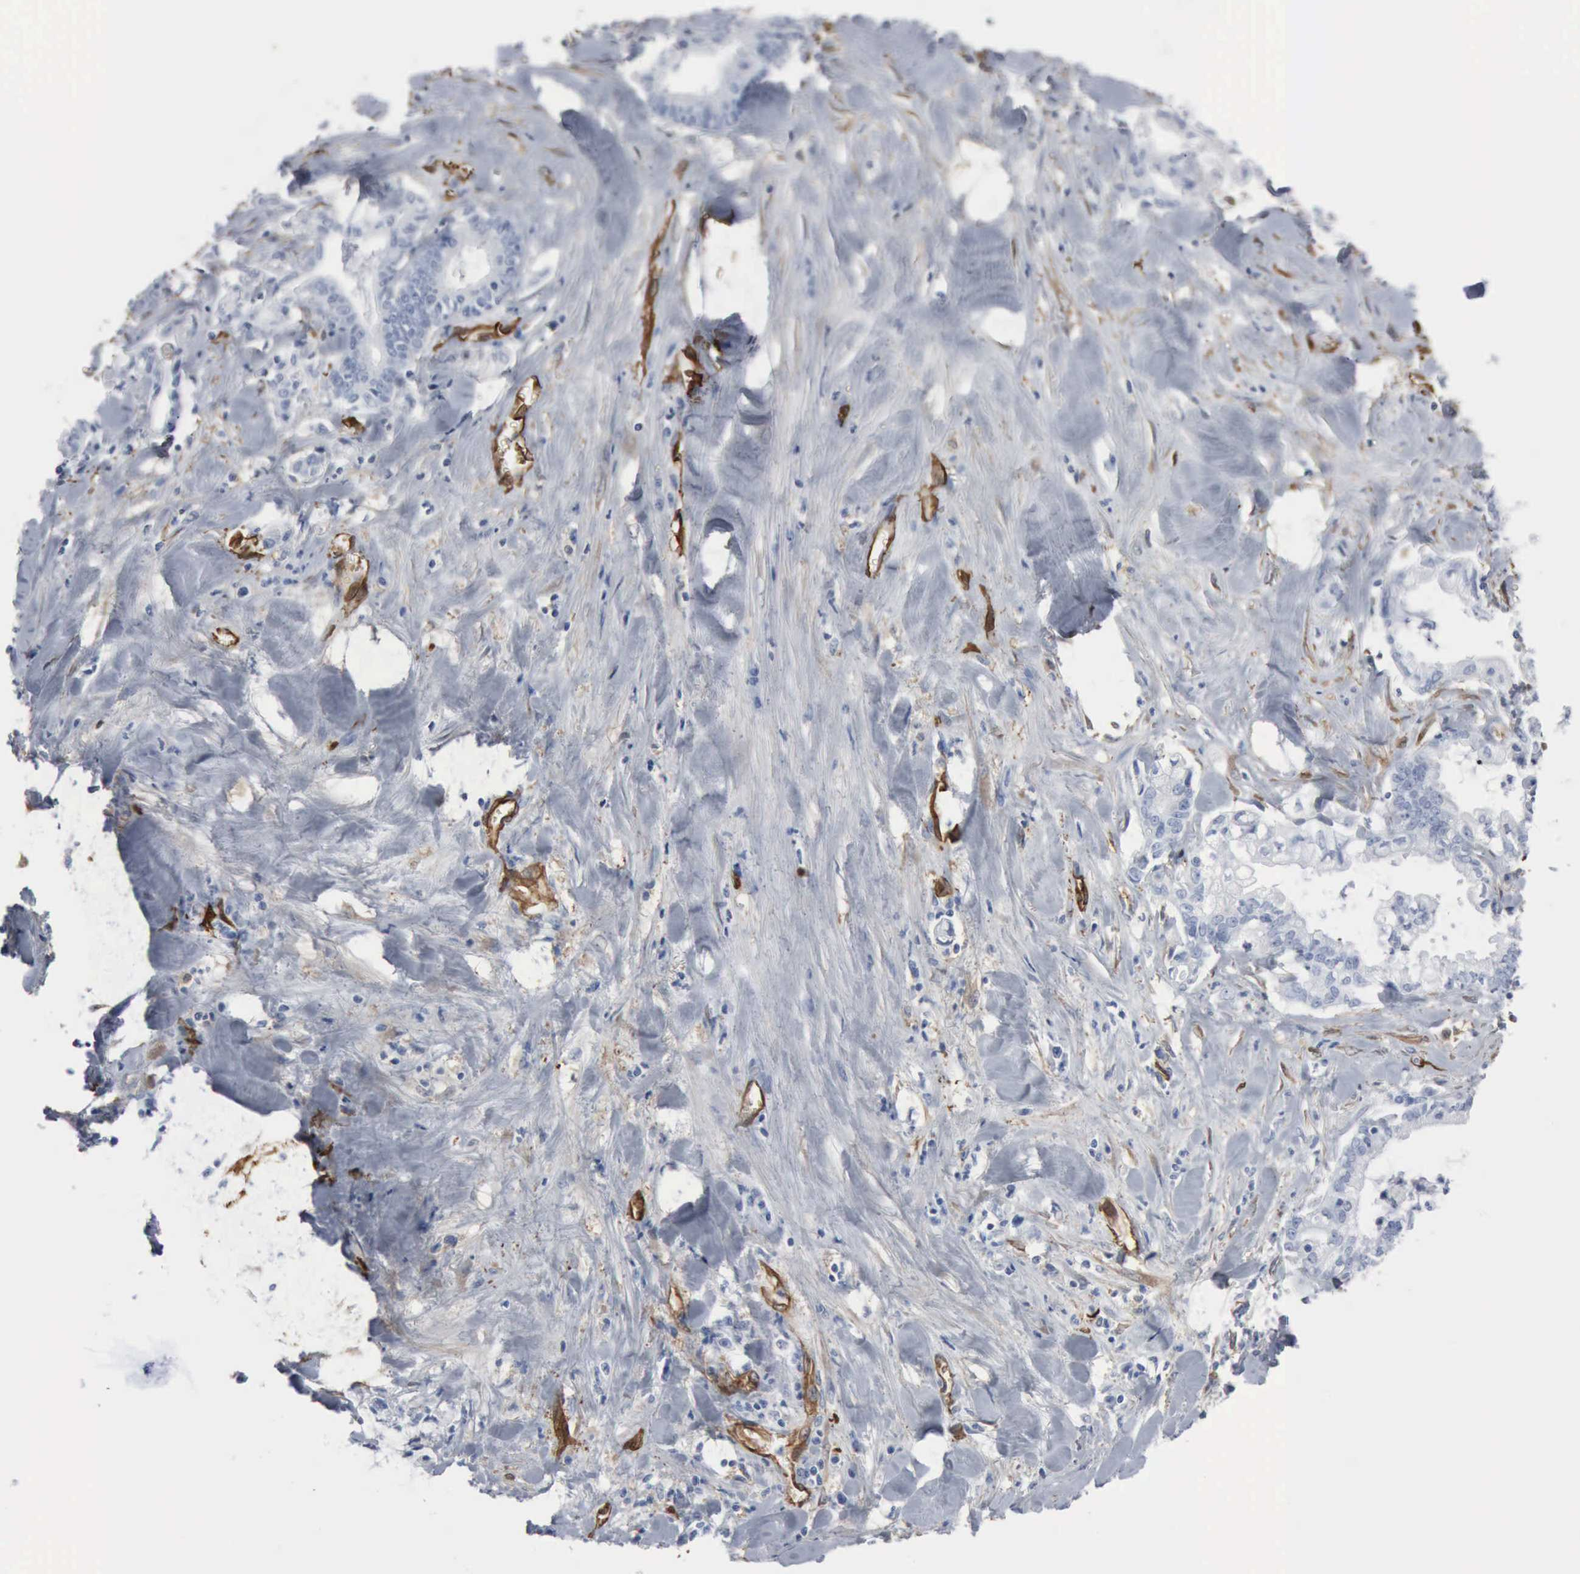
{"staining": {"intensity": "negative", "quantity": "none", "location": "none"}, "tissue": "liver cancer", "cell_type": "Tumor cells", "image_type": "cancer", "snomed": [{"axis": "morphology", "description": "Cholangiocarcinoma"}, {"axis": "topography", "description": "Liver"}], "caption": "Immunohistochemistry histopathology image of human cholangiocarcinoma (liver) stained for a protein (brown), which shows no positivity in tumor cells.", "gene": "FSCN1", "patient": {"sex": "male", "age": 57}}